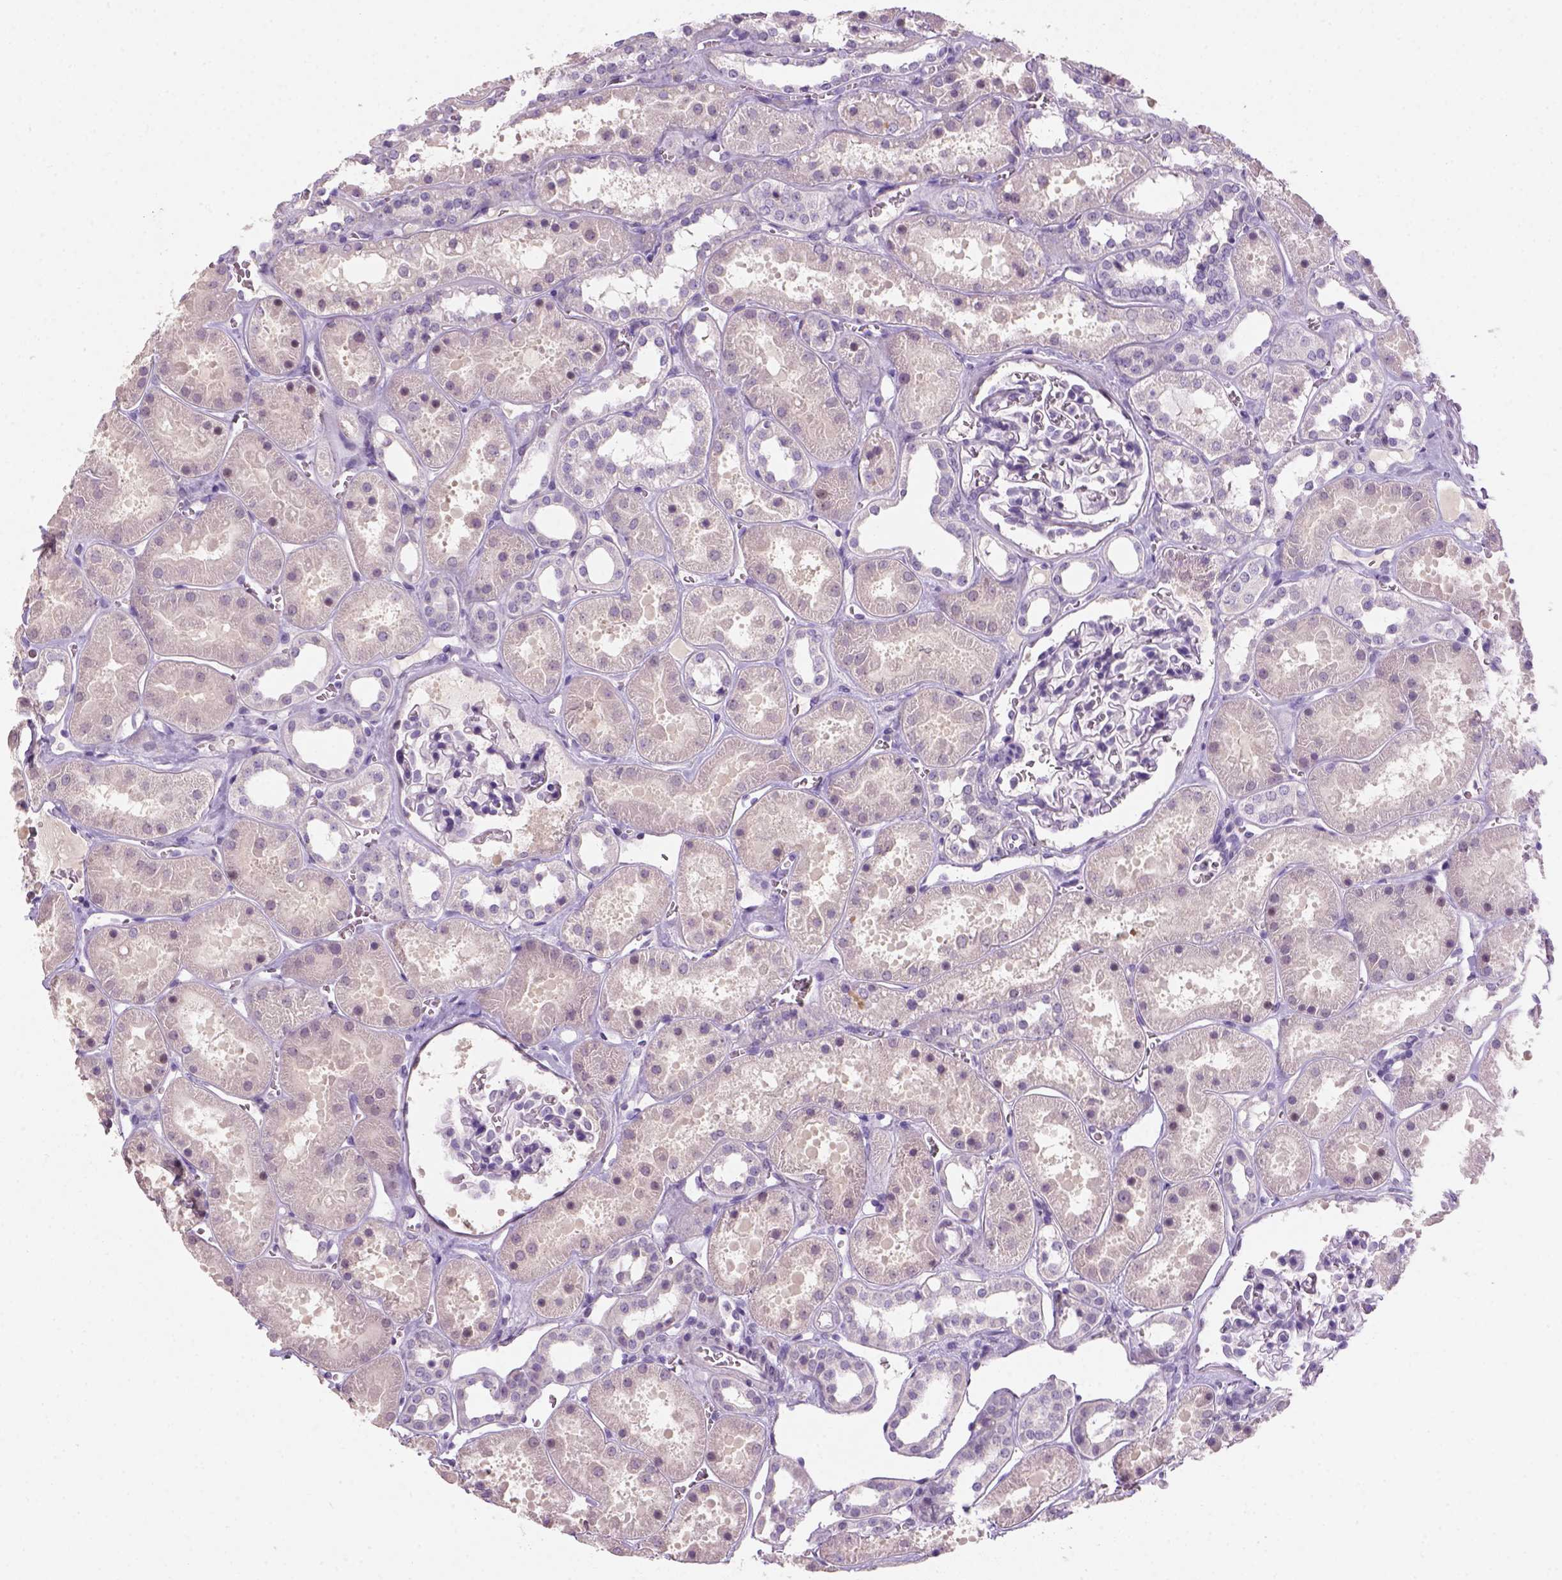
{"staining": {"intensity": "negative", "quantity": "none", "location": "none"}, "tissue": "kidney", "cell_type": "Cells in glomeruli", "image_type": "normal", "snomed": [{"axis": "morphology", "description": "Normal tissue, NOS"}, {"axis": "topography", "description": "Kidney"}], "caption": "Cells in glomeruli are negative for protein expression in normal human kidney. (DAB IHC visualized using brightfield microscopy, high magnification).", "gene": "ZMAT4", "patient": {"sex": "female", "age": 41}}